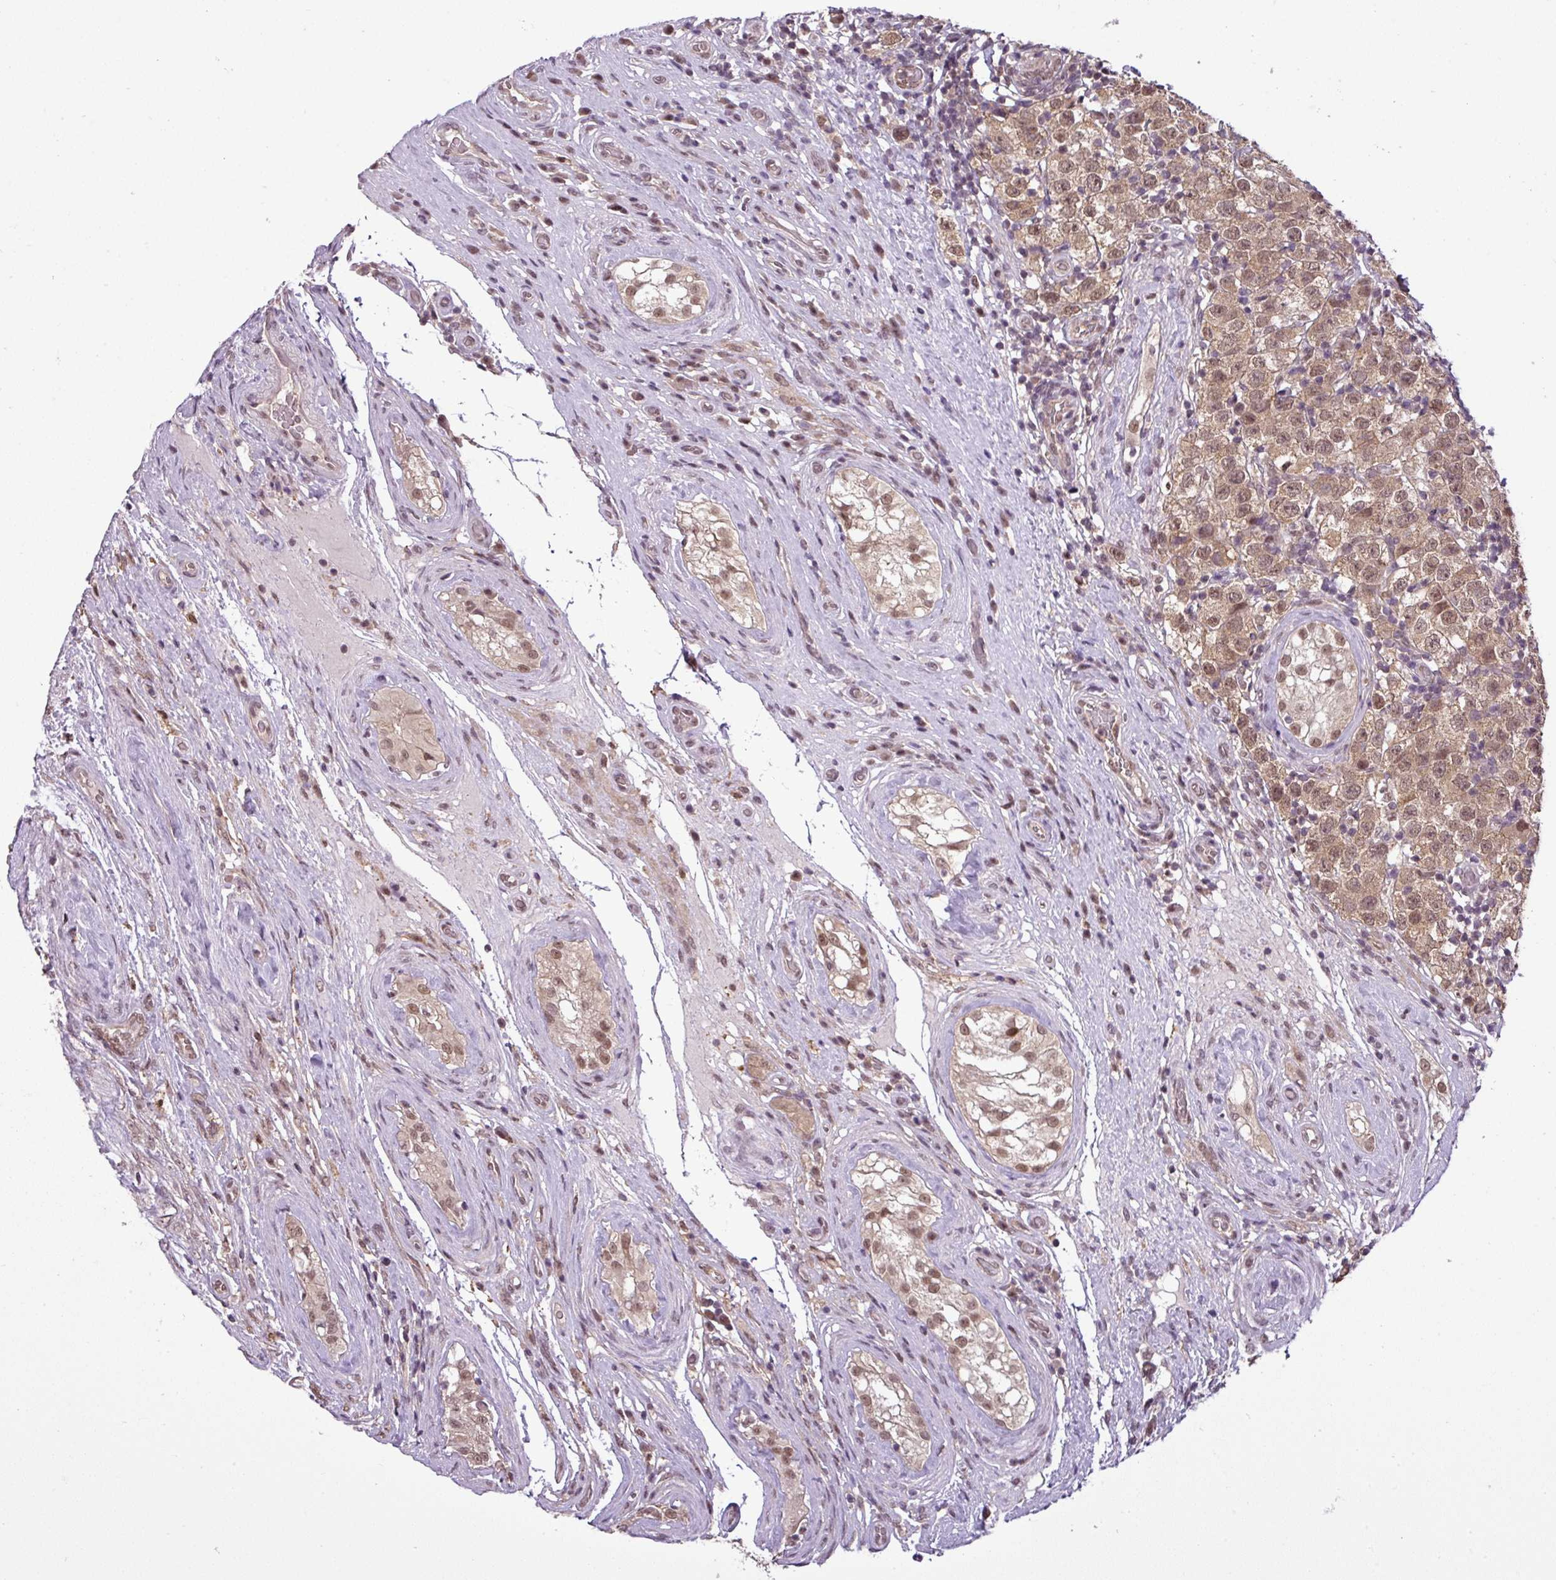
{"staining": {"intensity": "moderate", "quantity": ">75%", "location": "cytoplasmic/membranous,nuclear"}, "tissue": "testis cancer", "cell_type": "Tumor cells", "image_type": "cancer", "snomed": [{"axis": "morphology", "description": "Seminoma, NOS"}, {"axis": "morphology", "description": "Carcinoma, Embryonal, NOS"}, {"axis": "topography", "description": "Testis"}], "caption": "Protein staining of testis embryonal carcinoma tissue demonstrates moderate cytoplasmic/membranous and nuclear positivity in approximately >75% of tumor cells.", "gene": "MFHAS1", "patient": {"sex": "male", "age": 41}}